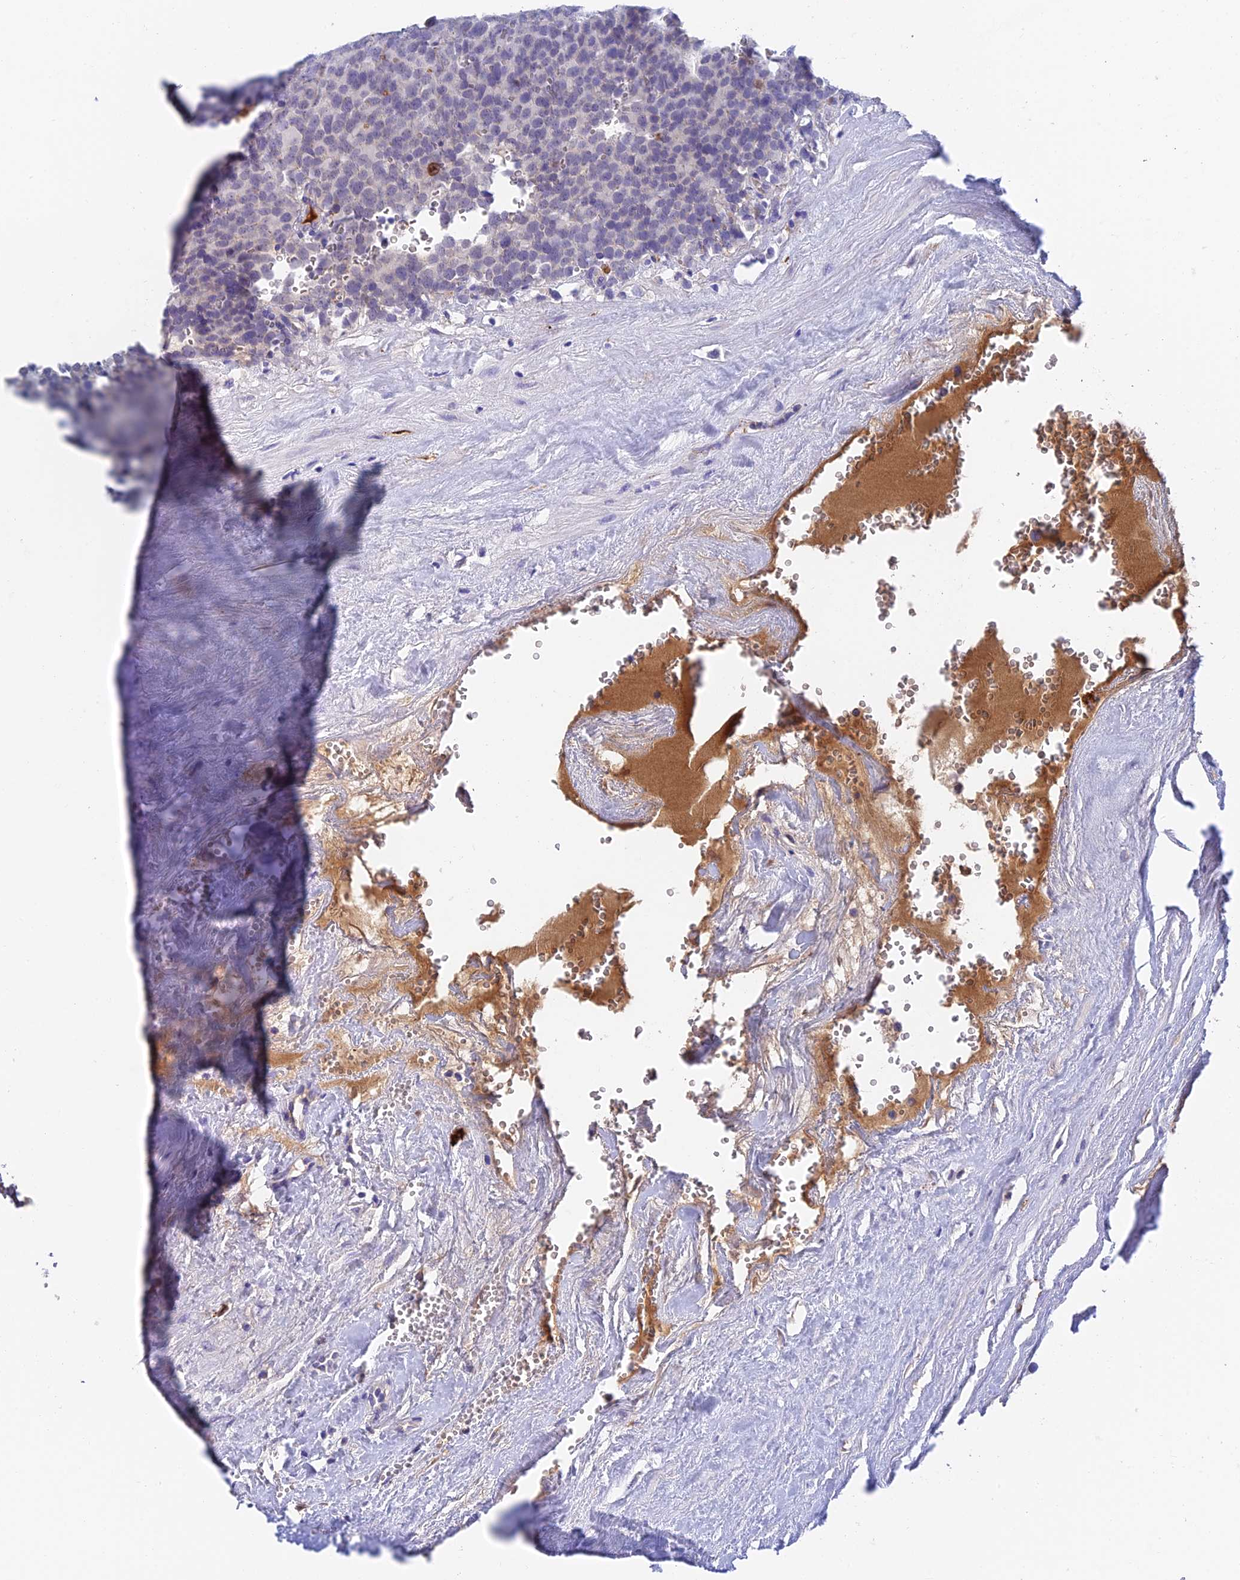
{"staining": {"intensity": "negative", "quantity": "none", "location": "none"}, "tissue": "testis cancer", "cell_type": "Tumor cells", "image_type": "cancer", "snomed": [{"axis": "morphology", "description": "Seminoma, NOS"}, {"axis": "topography", "description": "Testis"}], "caption": "A high-resolution histopathology image shows immunohistochemistry staining of testis seminoma, which shows no significant staining in tumor cells.", "gene": "ADAMTS13", "patient": {"sex": "male", "age": 71}}